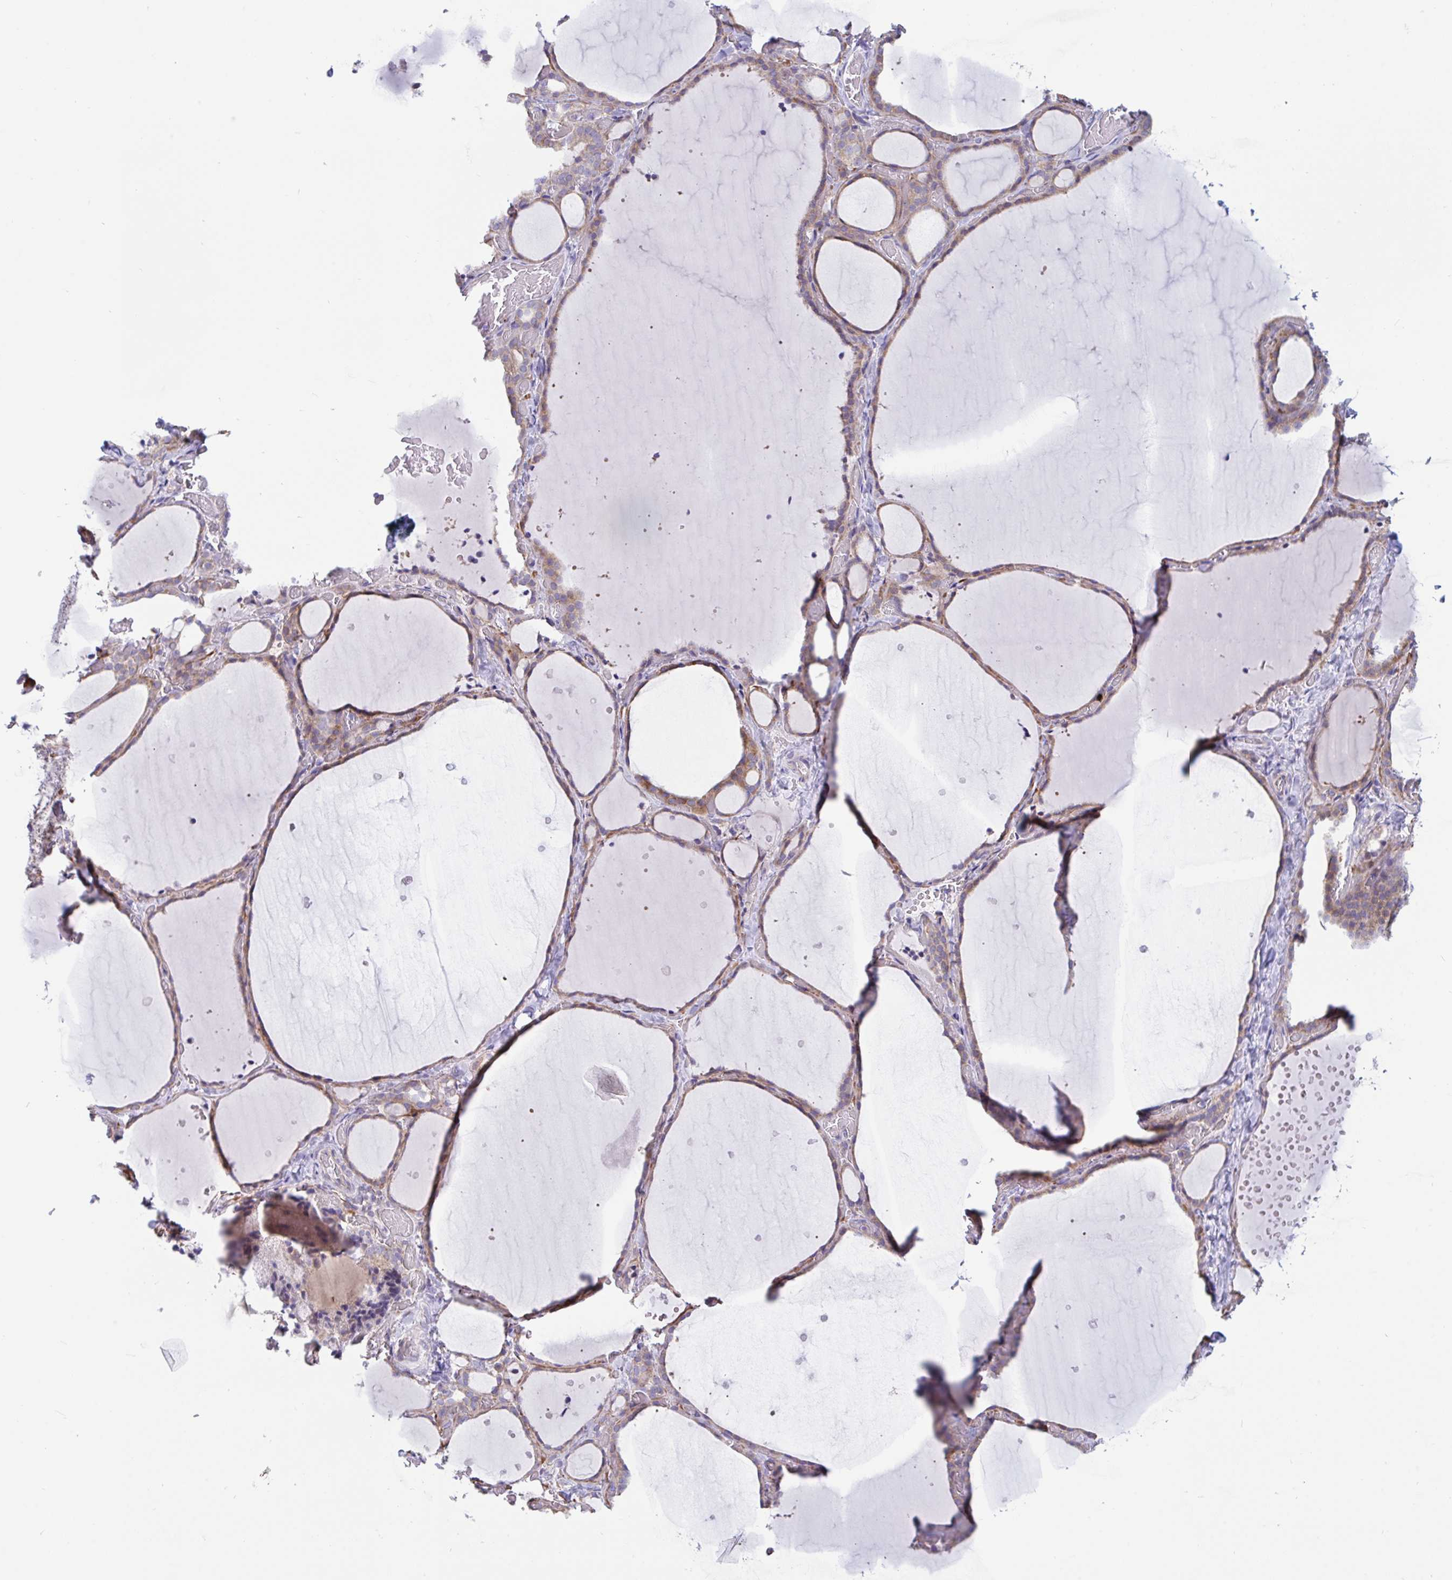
{"staining": {"intensity": "weak", "quantity": "25%-75%", "location": "cytoplasmic/membranous"}, "tissue": "thyroid gland", "cell_type": "Glandular cells", "image_type": "normal", "snomed": [{"axis": "morphology", "description": "Normal tissue, NOS"}, {"axis": "topography", "description": "Thyroid gland"}], "caption": "High-magnification brightfield microscopy of benign thyroid gland stained with DAB (brown) and counterstained with hematoxylin (blue). glandular cells exhibit weak cytoplasmic/membranous staining is seen in about25%-75% of cells. Nuclei are stained in blue.", "gene": "IL37", "patient": {"sex": "female", "age": 36}}